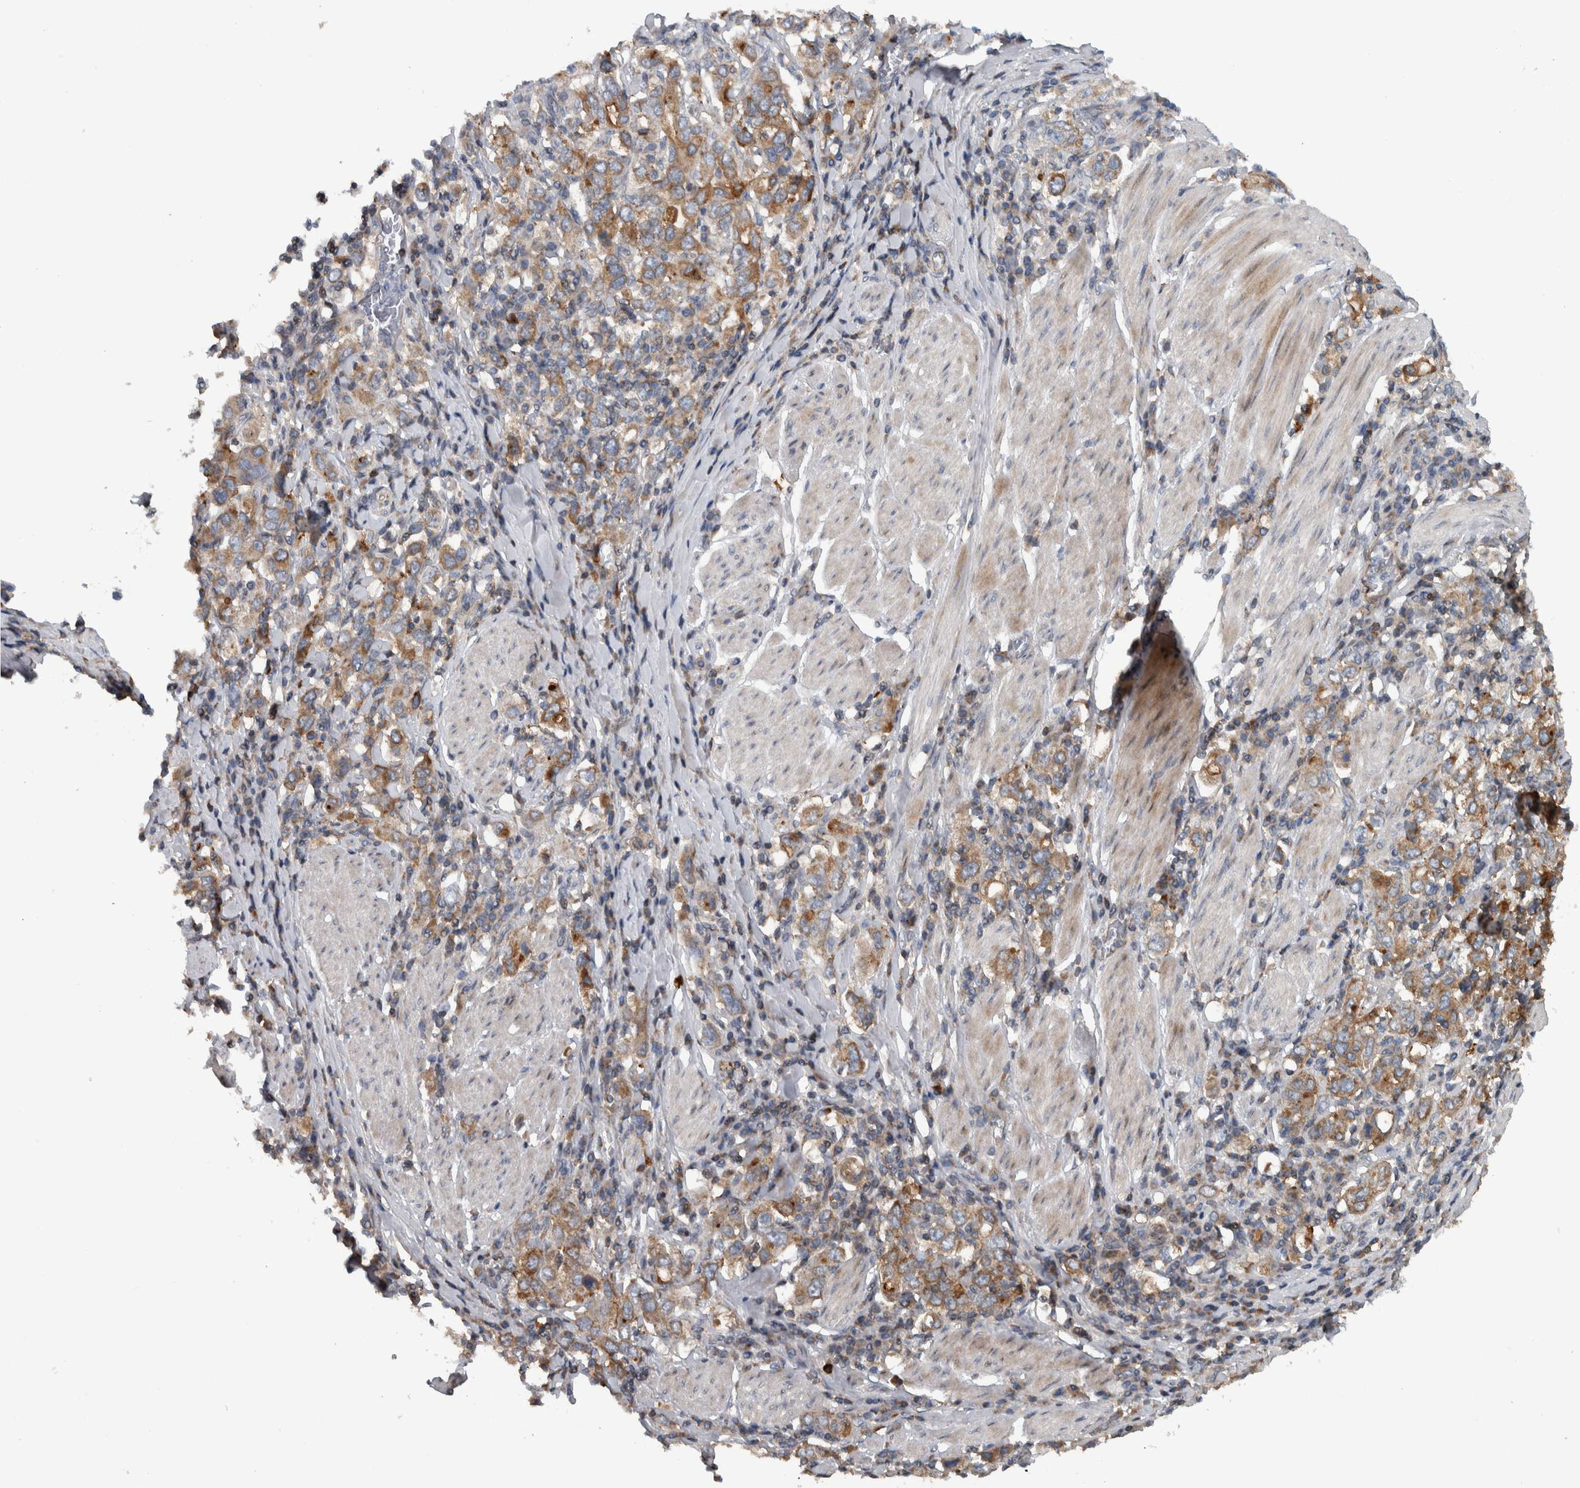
{"staining": {"intensity": "moderate", "quantity": ">75%", "location": "cytoplasmic/membranous"}, "tissue": "stomach cancer", "cell_type": "Tumor cells", "image_type": "cancer", "snomed": [{"axis": "morphology", "description": "Adenocarcinoma, NOS"}, {"axis": "topography", "description": "Stomach, upper"}], "caption": "IHC photomicrograph of stomach cancer (adenocarcinoma) stained for a protein (brown), which reveals medium levels of moderate cytoplasmic/membranous expression in about >75% of tumor cells.", "gene": "BAIAP2L1", "patient": {"sex": "male", "age": 62}}